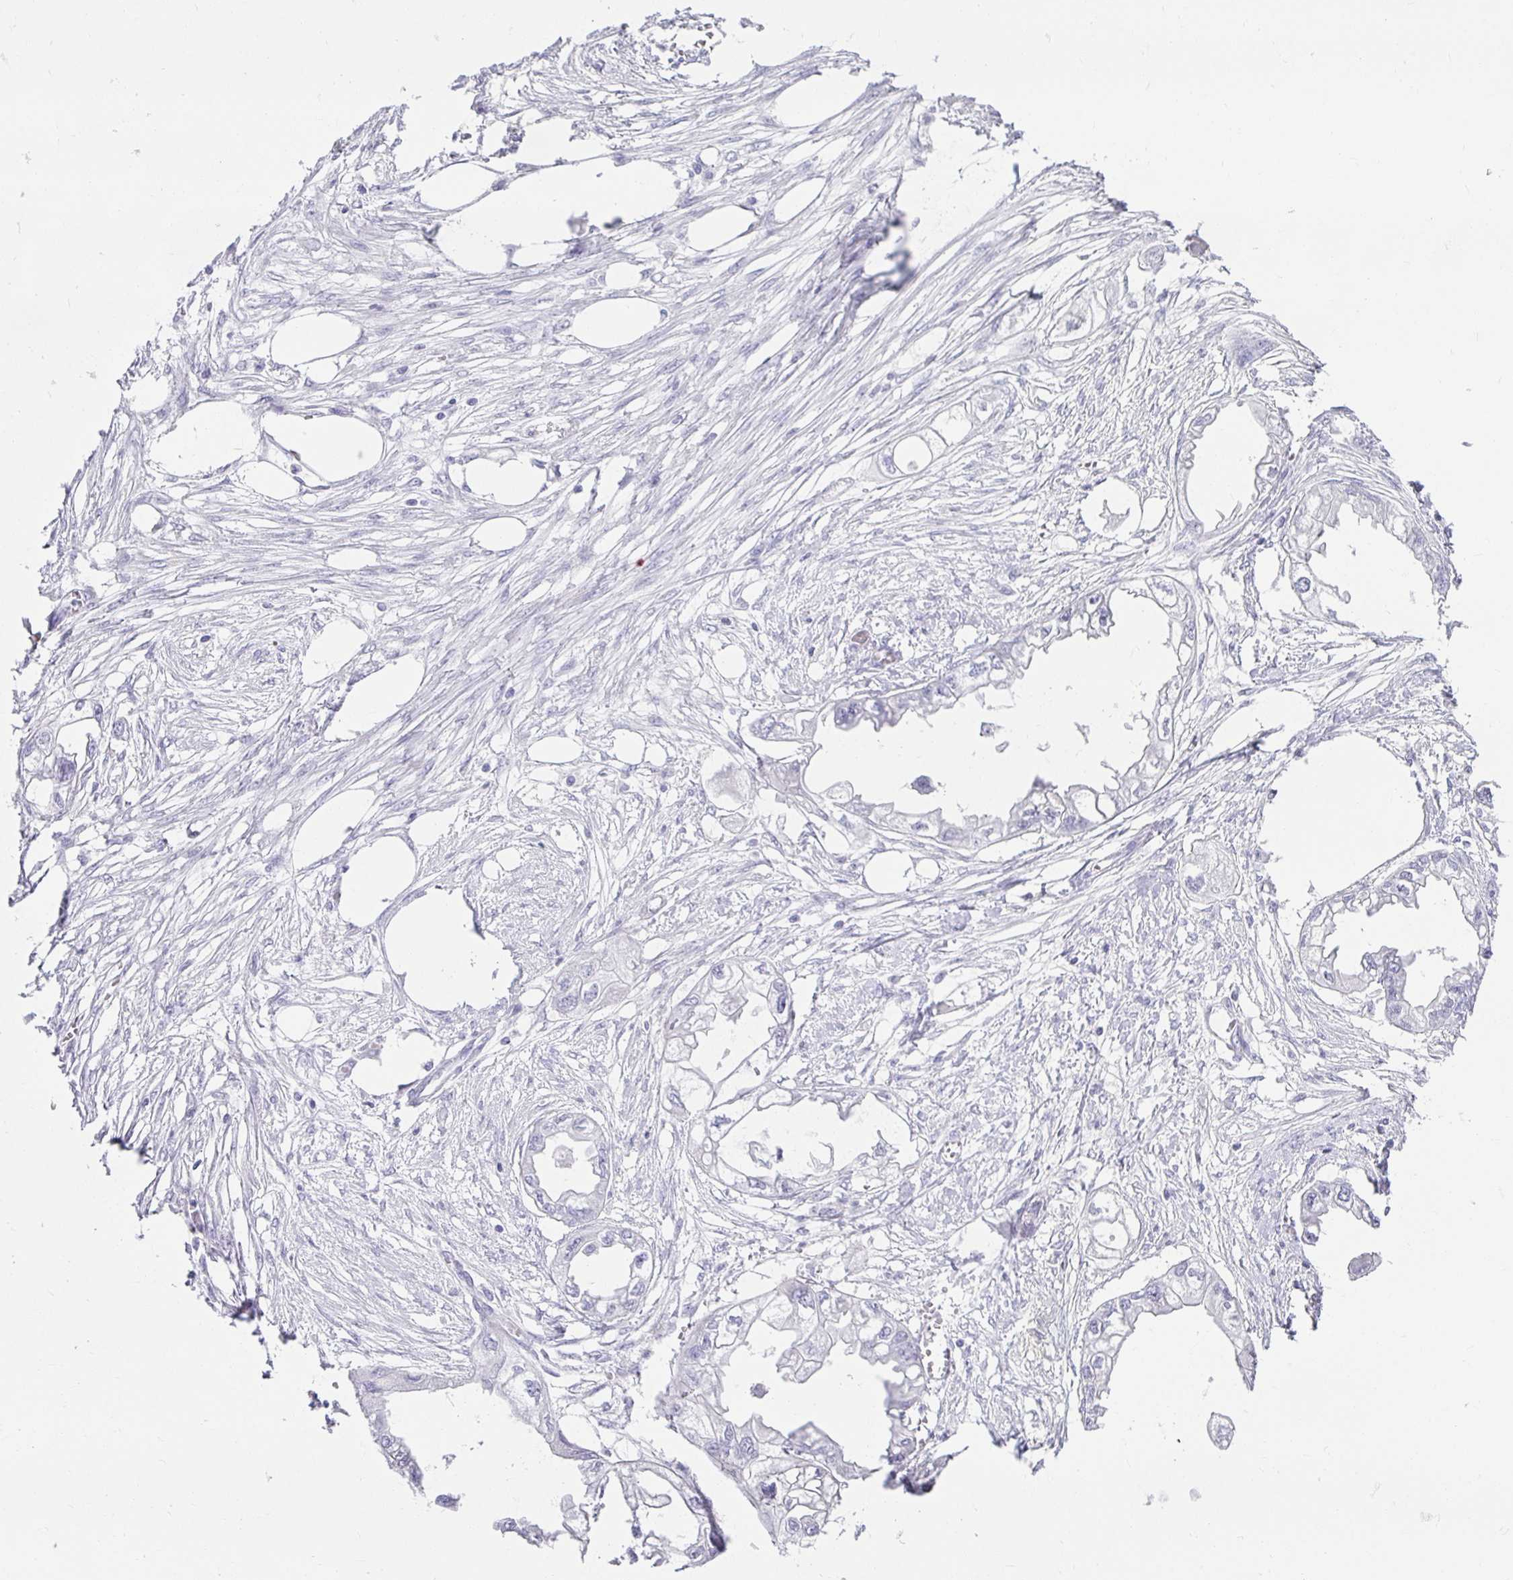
{"staining": {"intensity": "negative", "quantity": "none", "location": "none"}, "tissue": "endometrial cancer", "cell_type": "Tumor cells", "image_type": "cancer", "snomed": [{"axis": "morphology", "description": "Adenocarcinoma, NOS"}, {"axis": "morphology", "description": "Adenocarcinoma, metastatic, NOS"}, {"axis": "topography", "description": "Adipose tissue"}, {"axis": "topography", "description": "Endometrium"}], "caption": "A photomicrograph of human endometrial cancer is negative for staining in tumor cells. (DAB (3,3'-diaminobenzidine) immunohistochemistry (IHC) visualized using brightfield microscopy, high magnification).", "gene": "CHAT", "patient": {"sex": "female", "age": 67}}